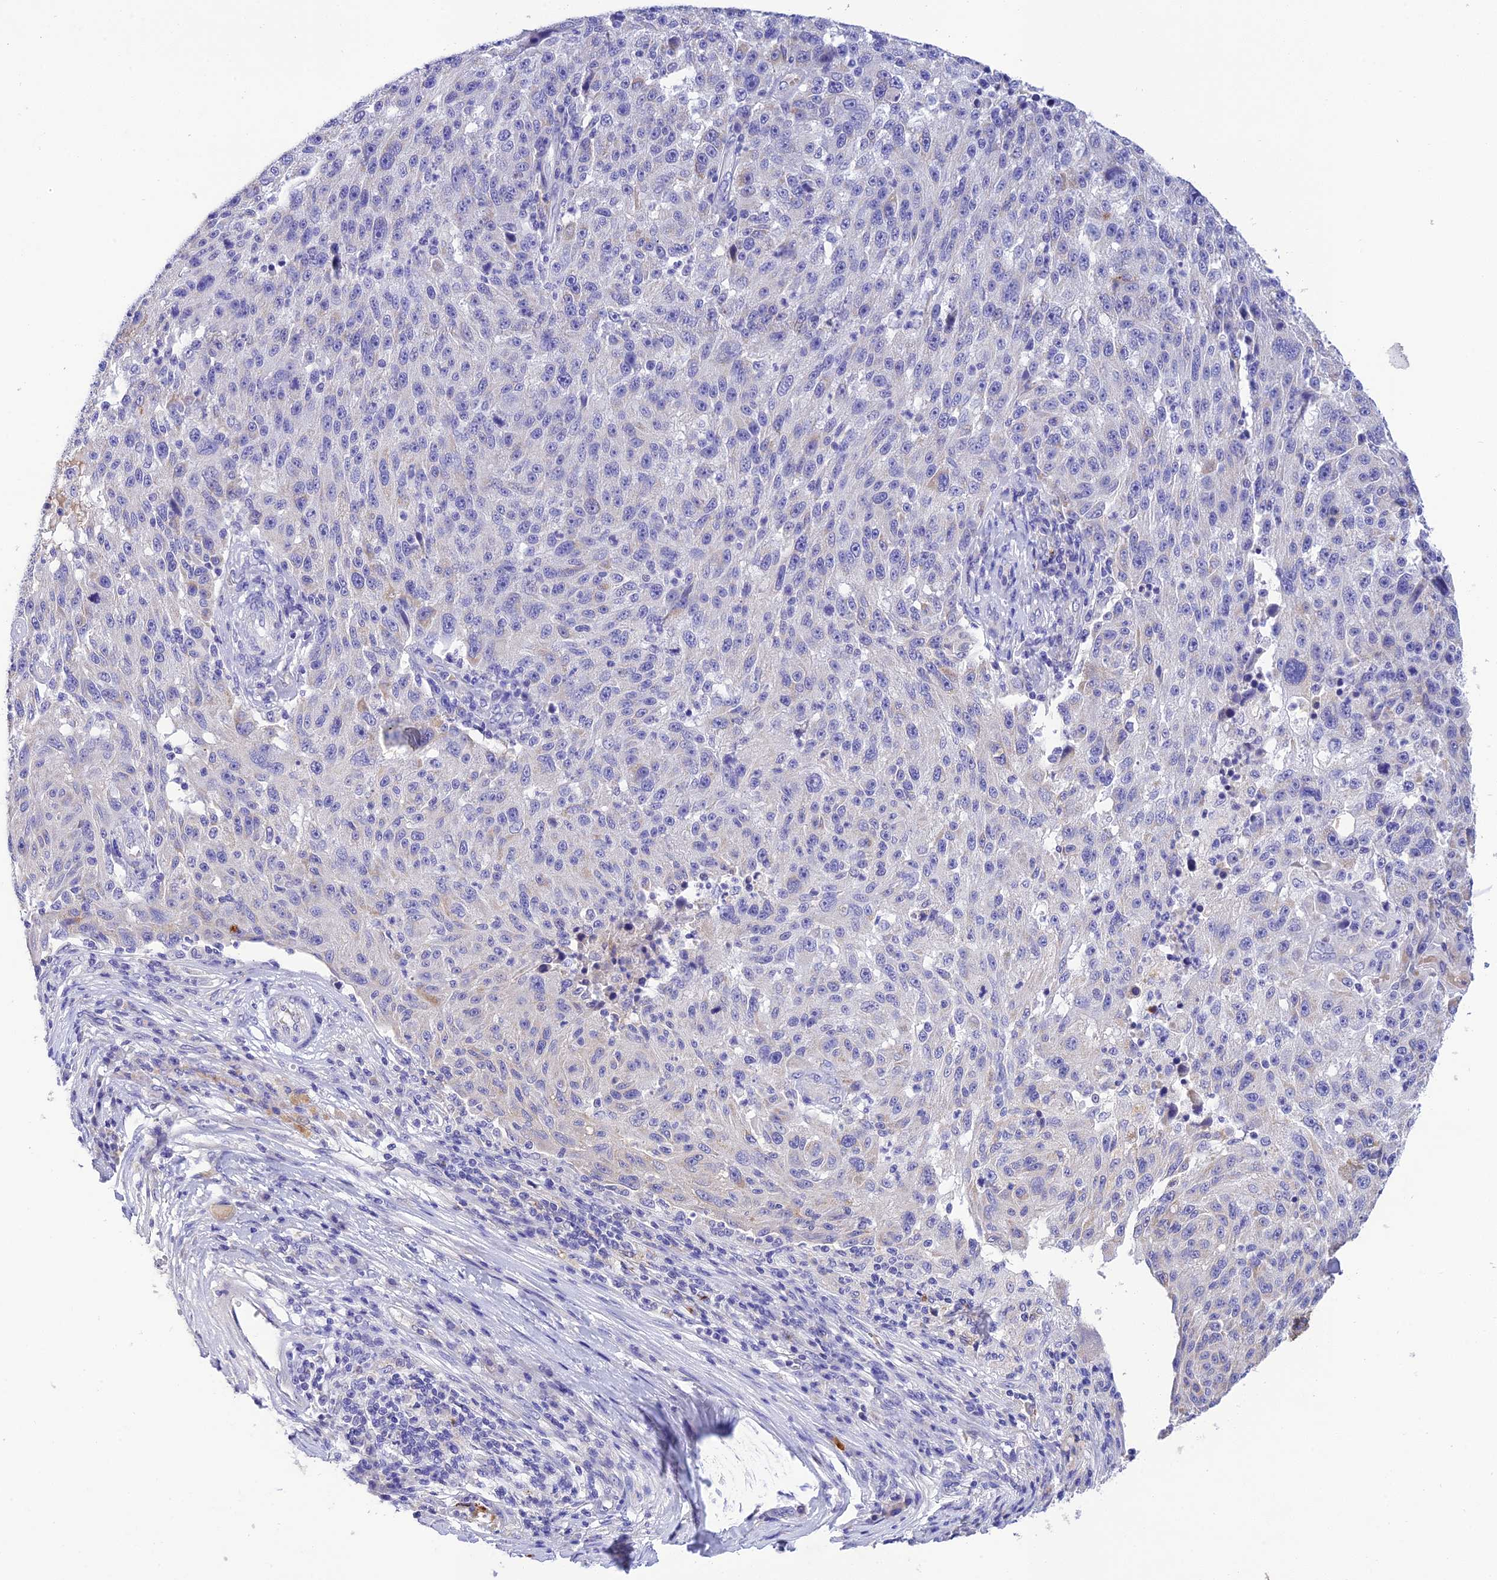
{"staining": {"intensity": "negative", "quantity": "none", "location": "none"}, "tissue": "melanoma", "cell_type": "Tumor cells", "image_type": "cancer", "snomed": [{"axis": "morphology", "description": "Malignant melanoma, NOS"}, {"axis": "topography", "description": "Skin"}], "caption": "Tumor cells are negative for brown protein staining in melanoma.", "gene": "MS4A5", "patient": {"sex": "male", "age": 53}}